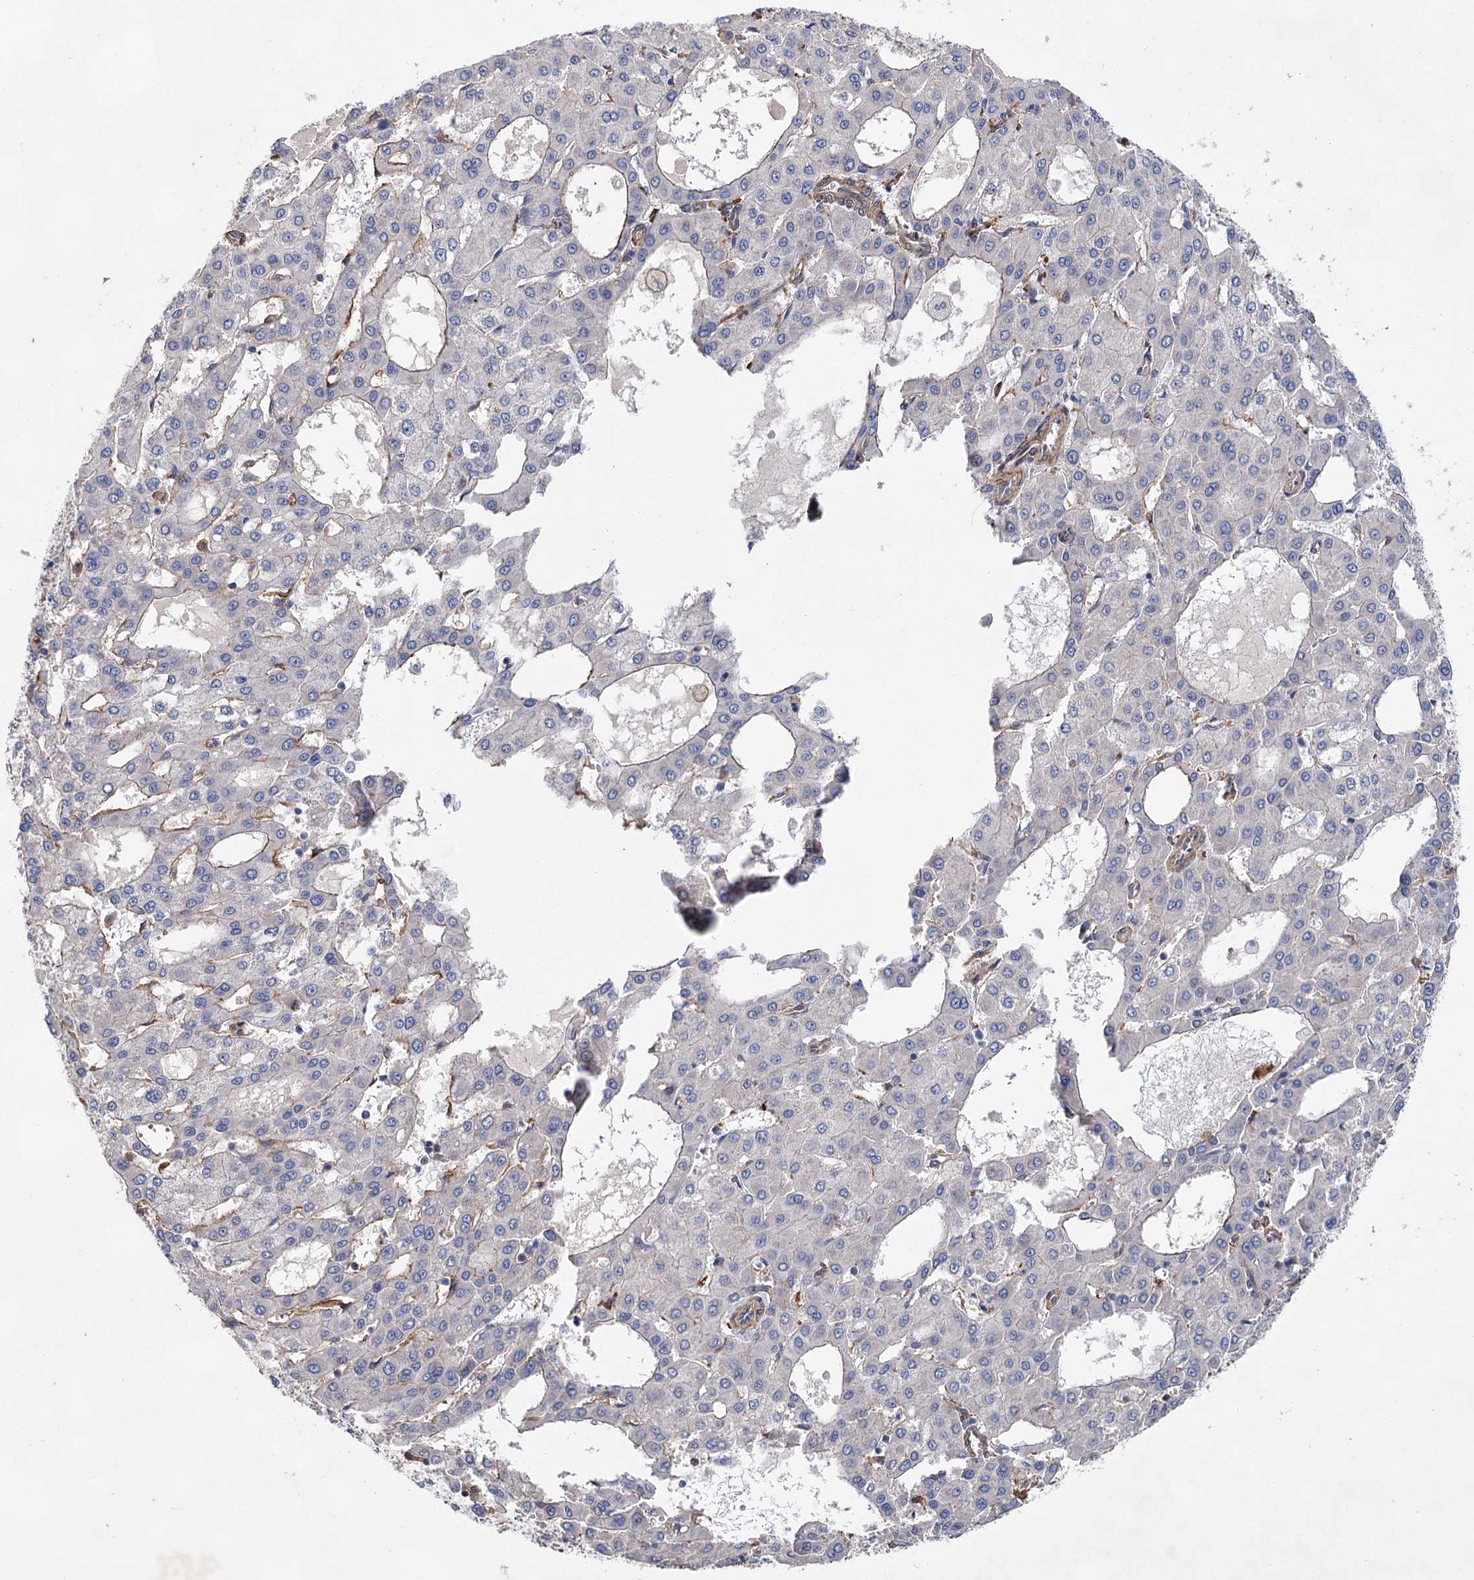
{"staining": {"intensity": "negative", "quantity": "none", "location": "none"}, "tissue": "liver cancer", "cell_type": "Tumor cells", "image_type": "cancer", "snomed": [{"axis": "morphology", "description": "Carcinoma, Hepatocellular, NOS"}, {"axis": "topography", "description": "Liver"}], "caption": "A high-resolution micrograph shows immunohistochemistry staining of liver cancer (hepatocellular carcinoma), which demonstrates no significant positivity in tumor cells.", "gene": "TMTC3", "patient": {"sex": "male", "age": 47}}